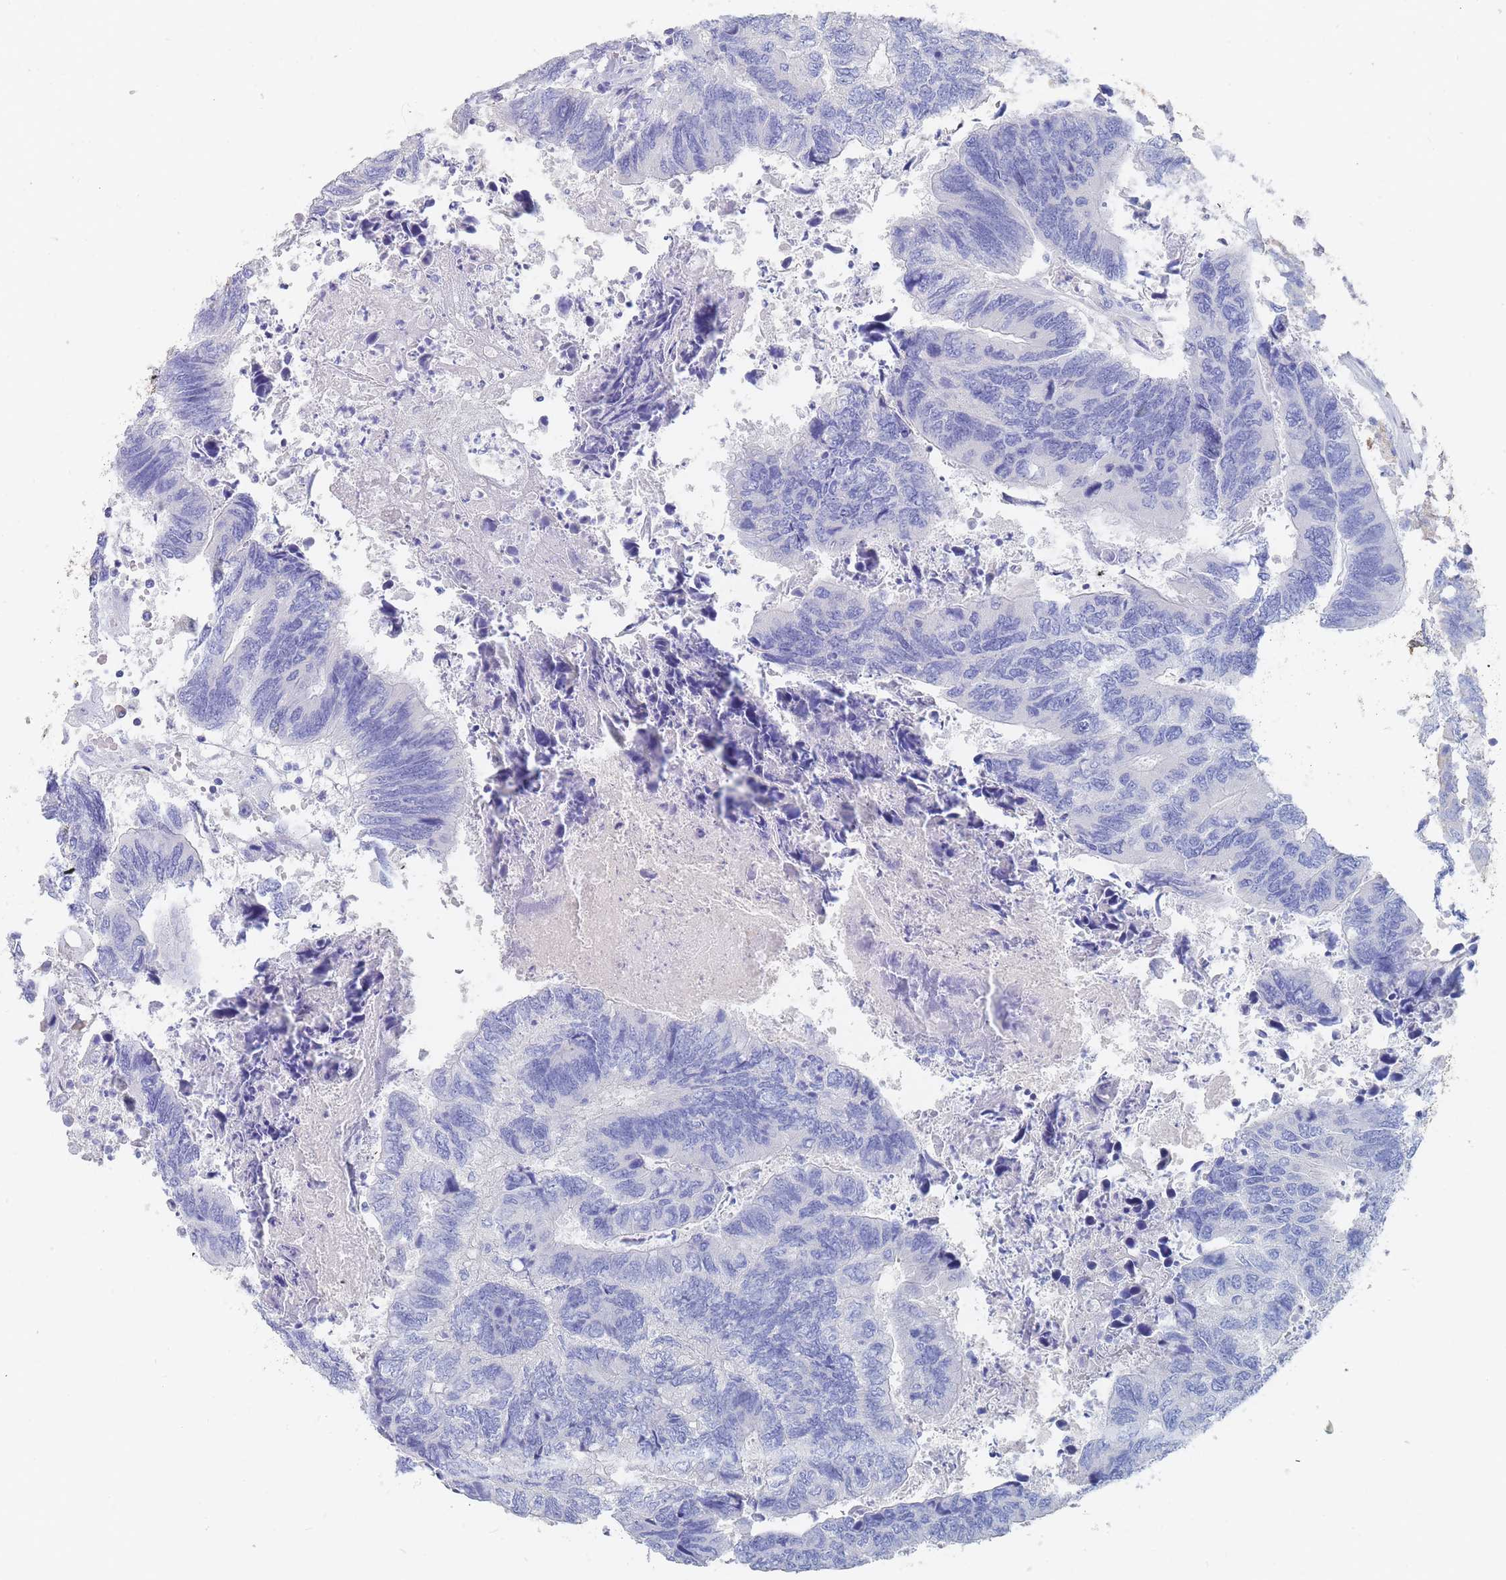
{"staining": {"intensity": "negative", "quantity": "none", "location": "none"}, "tissue": "colorectal cancer", "cell_type": "Tumor cells", "image_type": "cancer", "snomed": [{"axis": "morphology", "description": "Adenocarcinoma, NOS"}, {"axis": "topography", "description": "Colon"}], "caption": "Immunohistochemistry (IHC) photomicrograph of human colorectal cancer (adenocarcinoma) stained for a protein (brown), which demonstrates no staining in tumor cells.", "gene": "SLC25A35", "patient": {"sex": "female", "age": 67}}